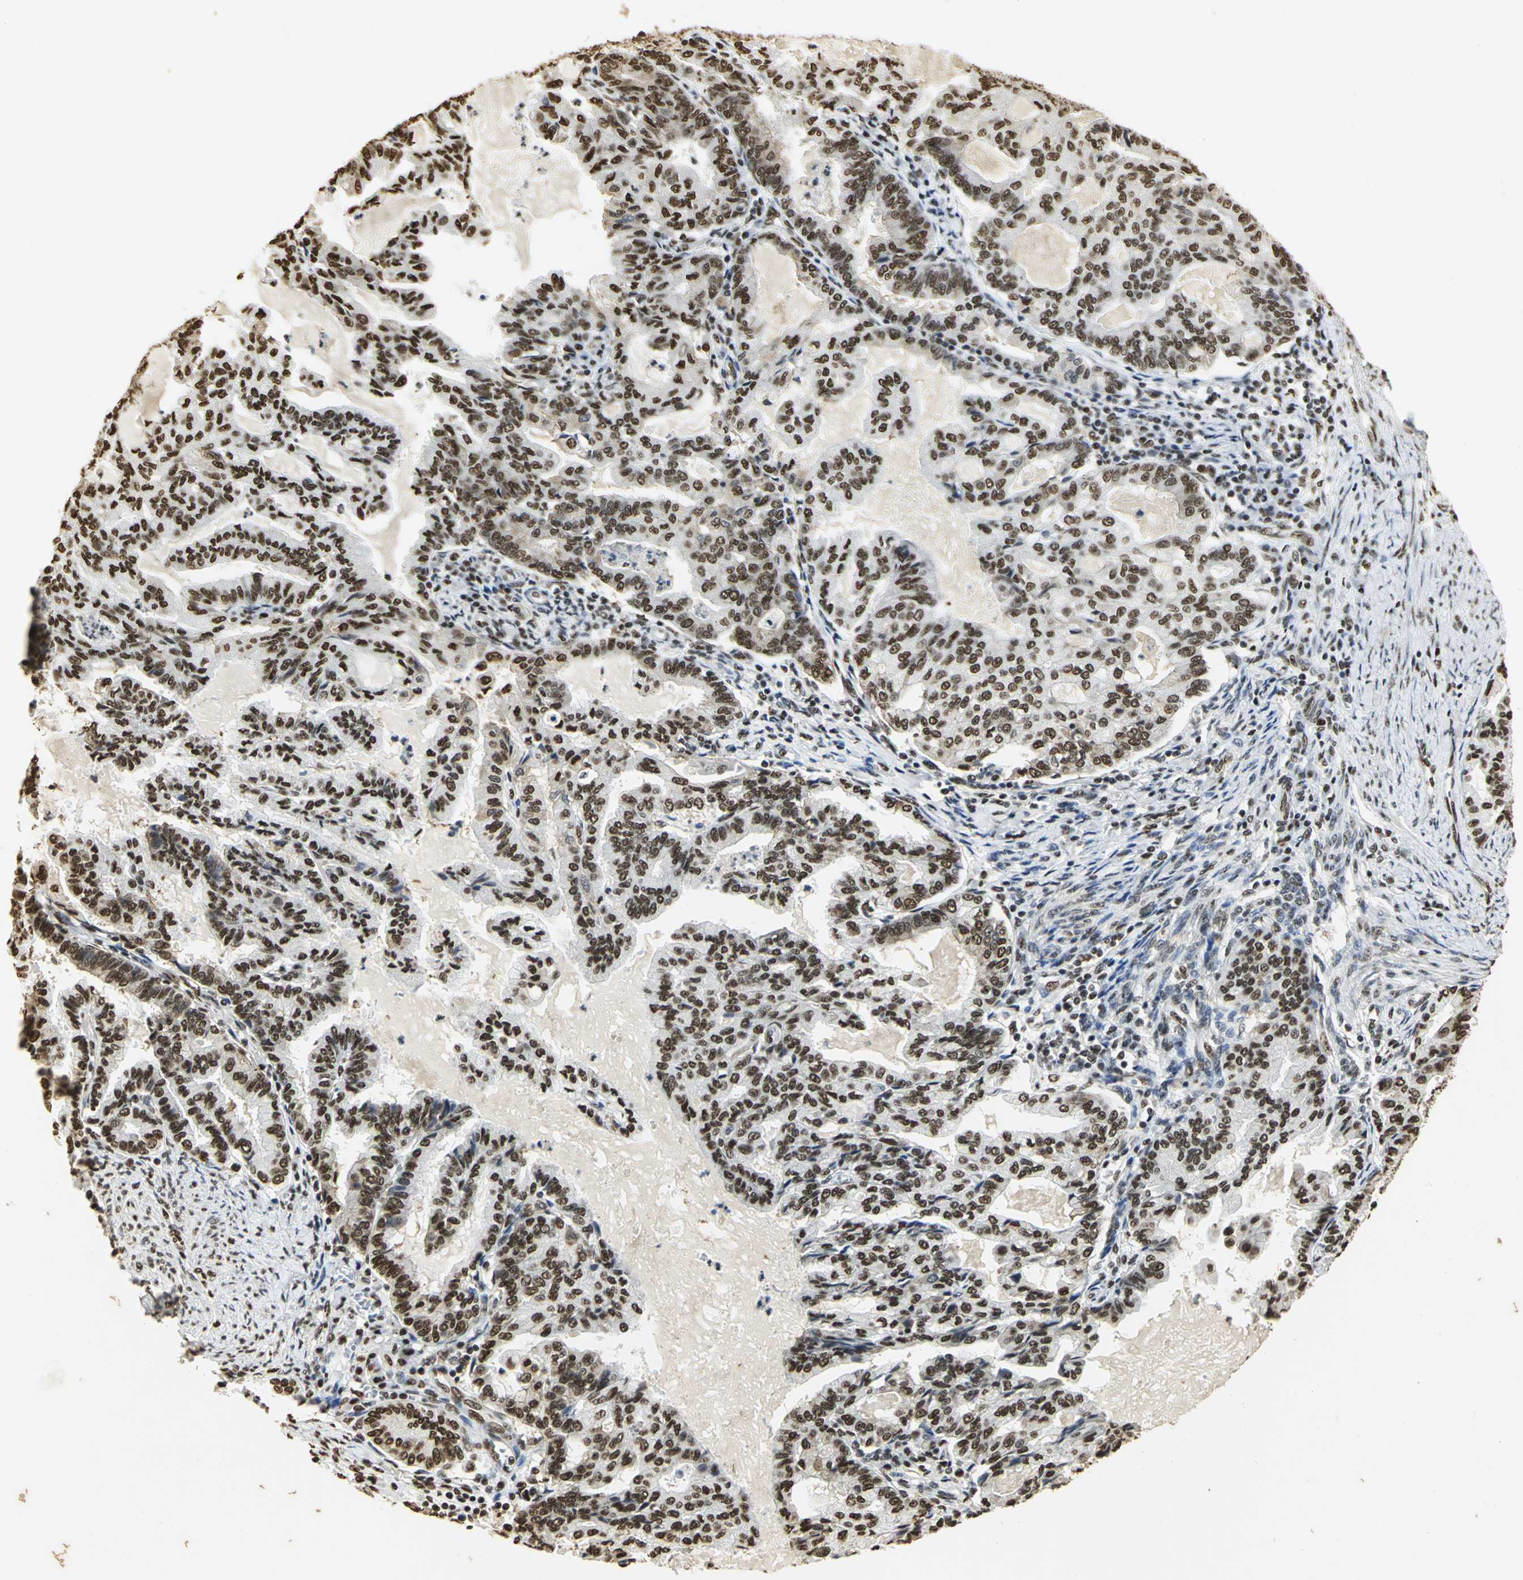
{"staining": {"intensity": "strong", "quantity": ">75%", "location": "nuclear"}, "tissue": "endometrial cancer", "cell_type": "Tumor cells", "image_type": "cancer", "snomed": [{"axis": "morphology", "description": "Adenocarcinoma, NOS"}, {"axis": "topography", "description": "Endometrium"}], "caption": "Endometrial cancer stained for a protein (brown) demonstrates strong nuclear positive staining in approximately >75% of tumor cells.", "gene": "SET", "patient": {"sex": "female", "age": 86}}